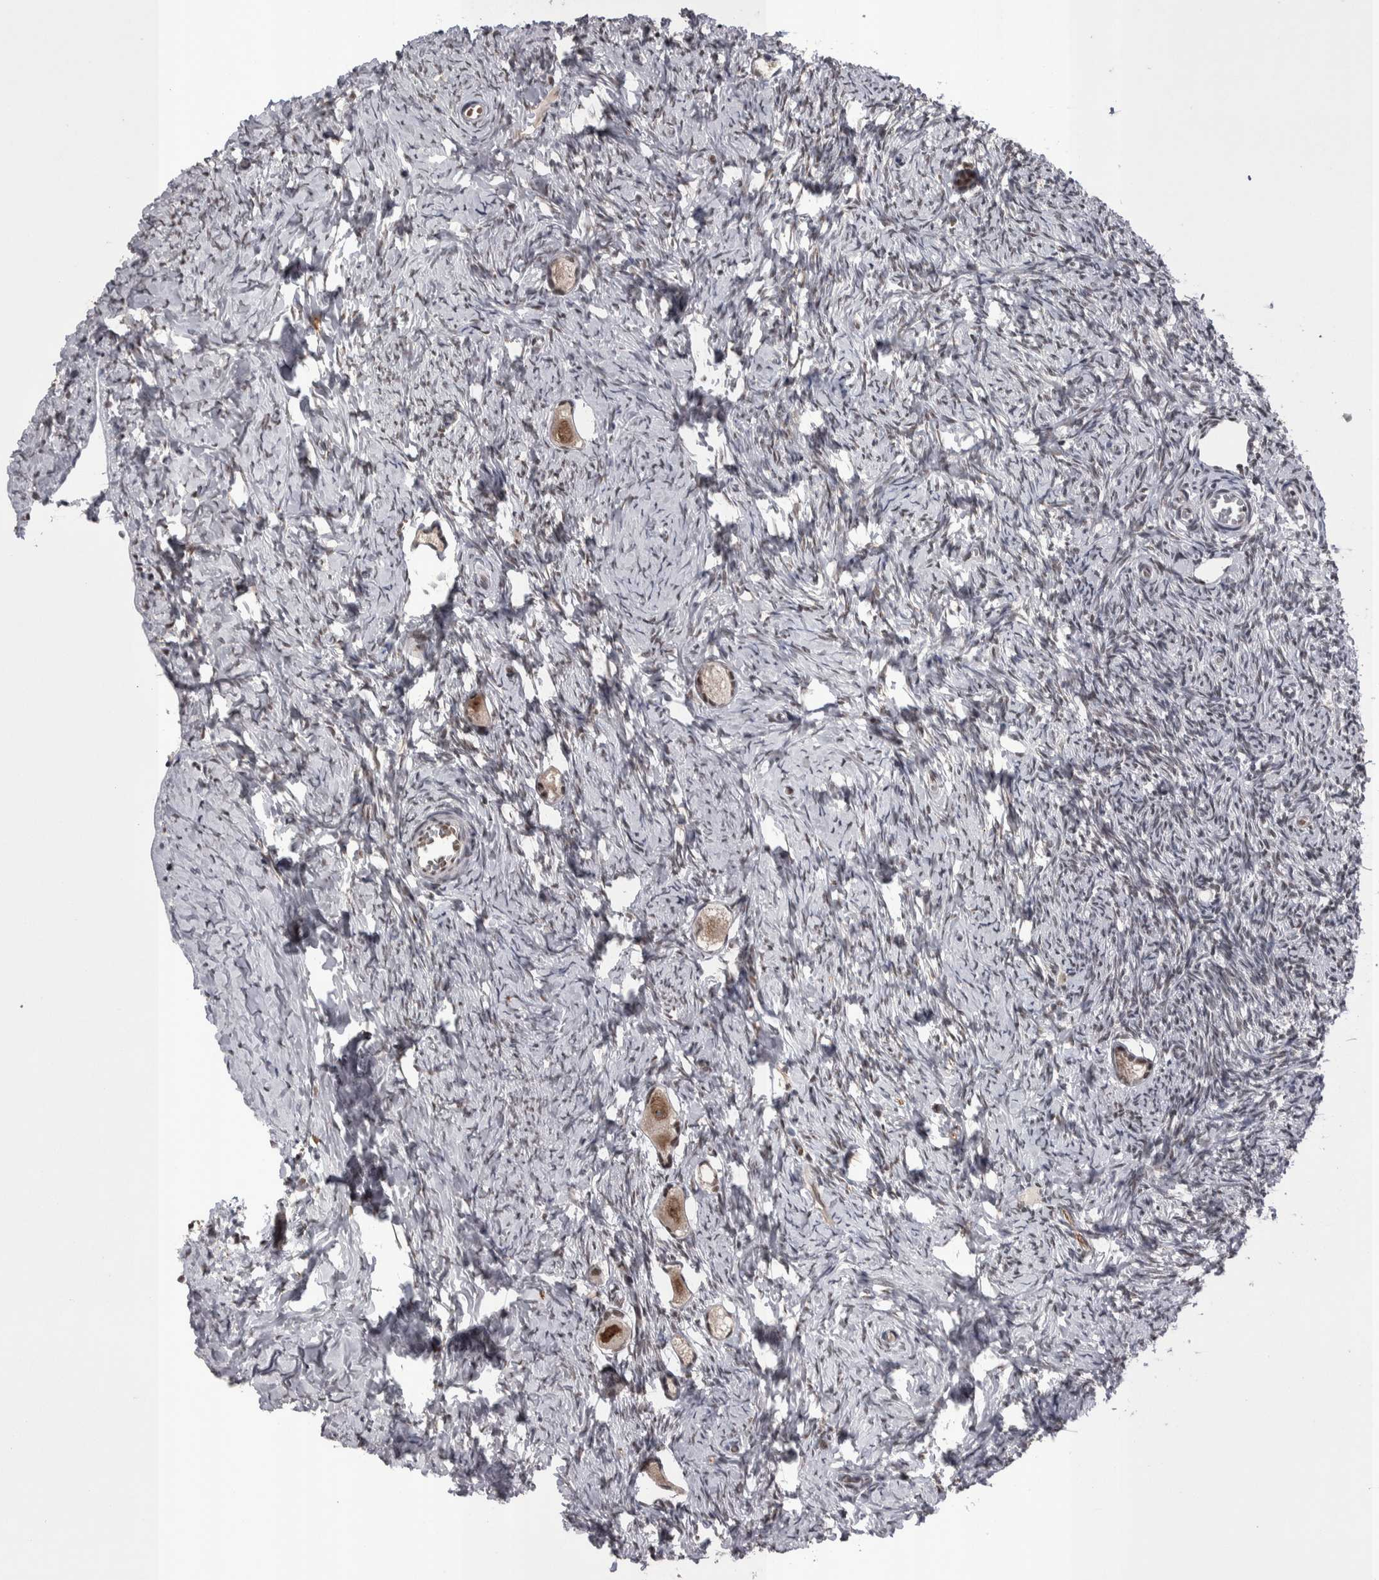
{"staining": {"intensity": "moderate", "quantity": ">75%", "location": "cytoplasmic/membranous,nuclear"}, "tissue": "ovary", "cell_type": "Follicle cells", "image_type": "normal", "snomed": [{"axis": "morphology", "description": "Normal tissue, NOS"}, {"axis": "topography", "description": "Ovary"}], "caption": "The image displays staining of normal ovary, revealing moderate cytoplasmic/membranous,nuclear protein positivity (brown color) within follicle cells.", "gene": "DMTF1", "patient": {"sex": "female", "age": 27}}